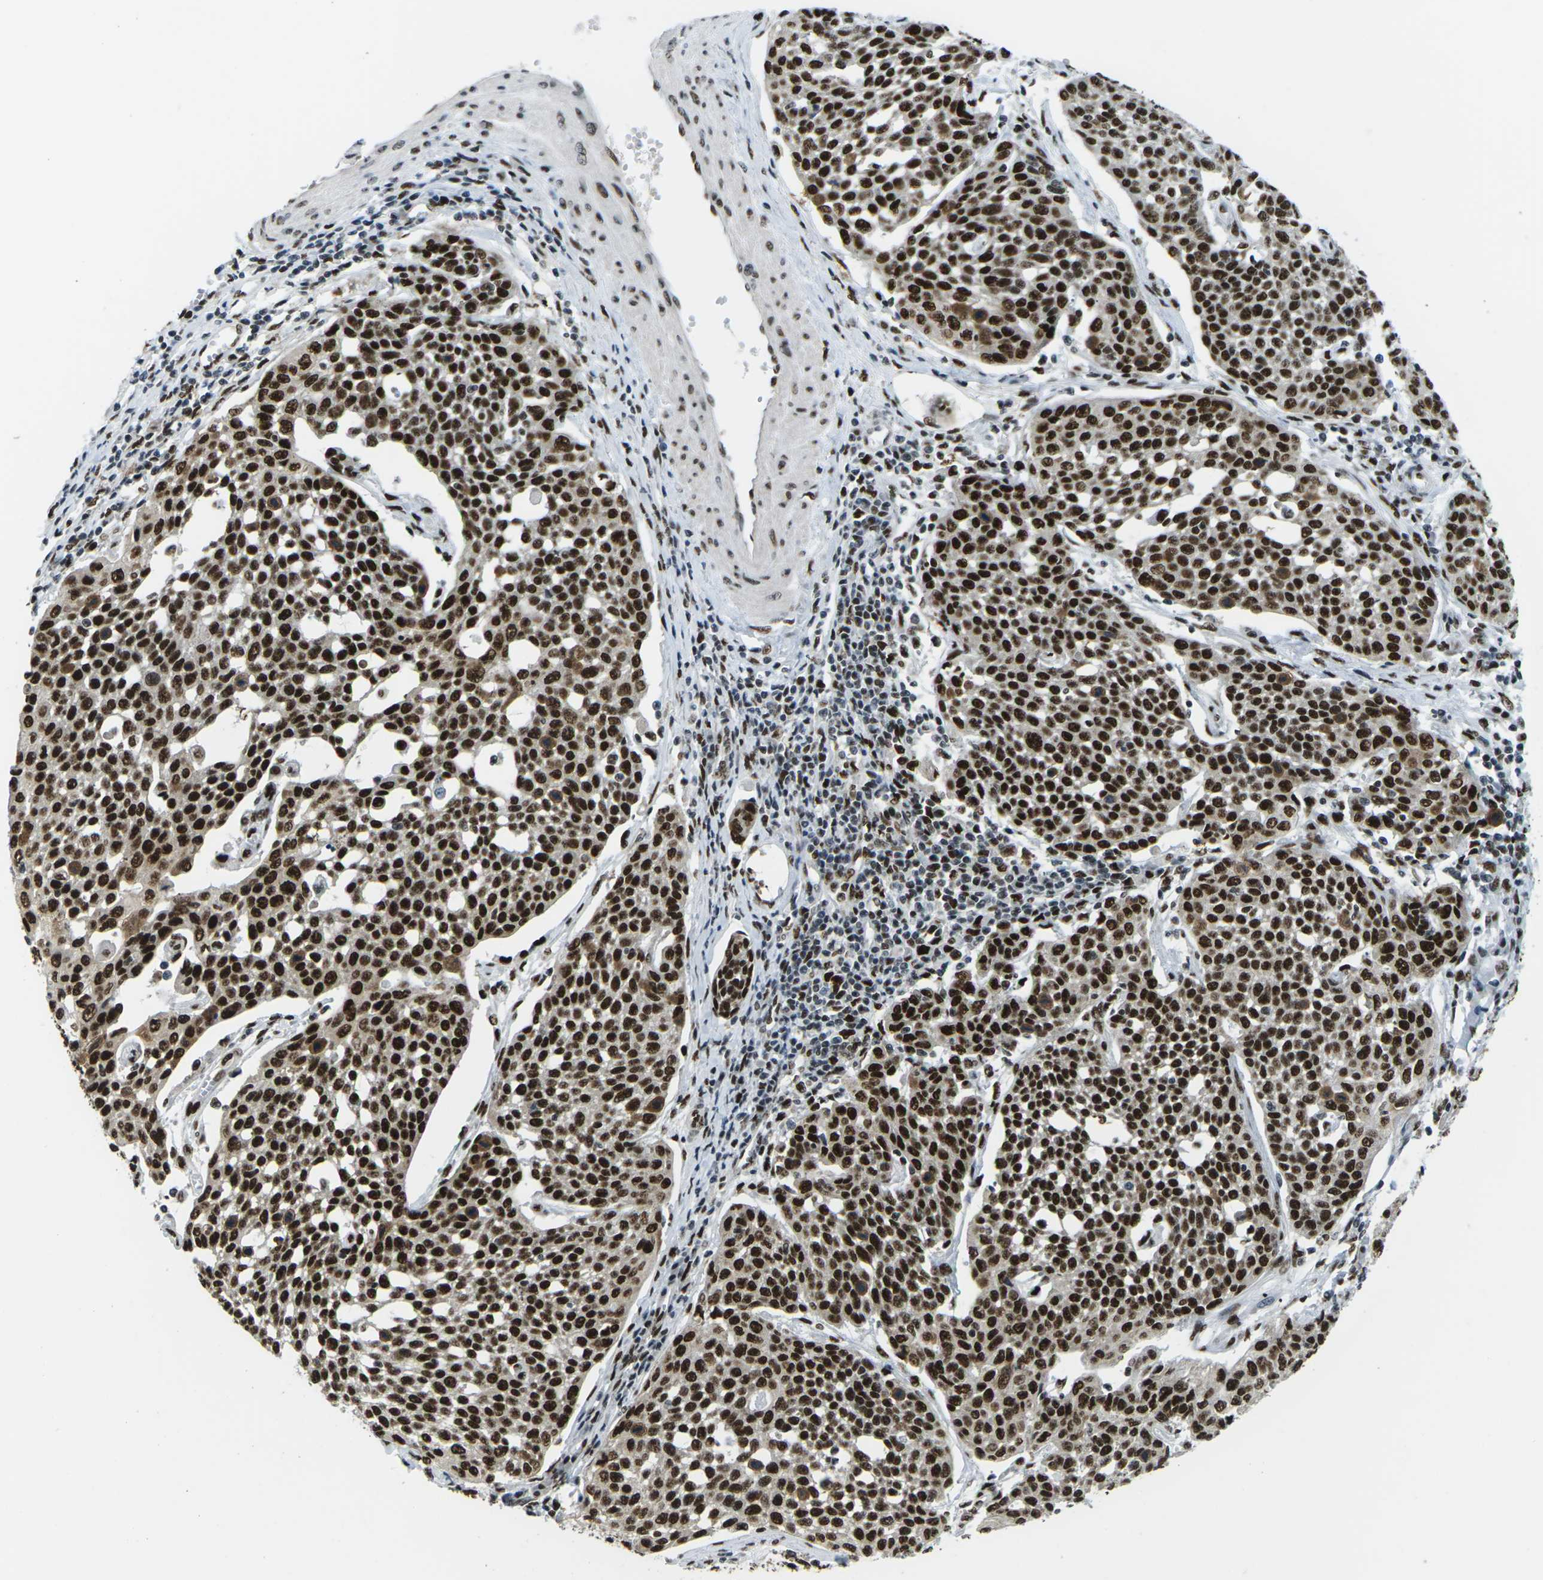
{"staining": {"intensity": "strong", "quantity": ">75%", "location": "nuclear"}, "tissue": "cervical cancer", "cell_type": "Tumor cells", "image_type": "cancer", "snomed": [{"axis": "morphology", "description": "Squamous cell carcinoma, NOS"}, {"axis": "topography", "description": "Cervix"}], "caption": "Protein expression by immunohistochemistry (IHC) displays strong nuclear staining in approximately >75% of tumor cells in squamous cell carcinoma (cervical). (DAB IHC, brown staining for protein, blue staining for nuclei).", "gene": "PSME3", "patient": {"sex": "female", "age": 34}}